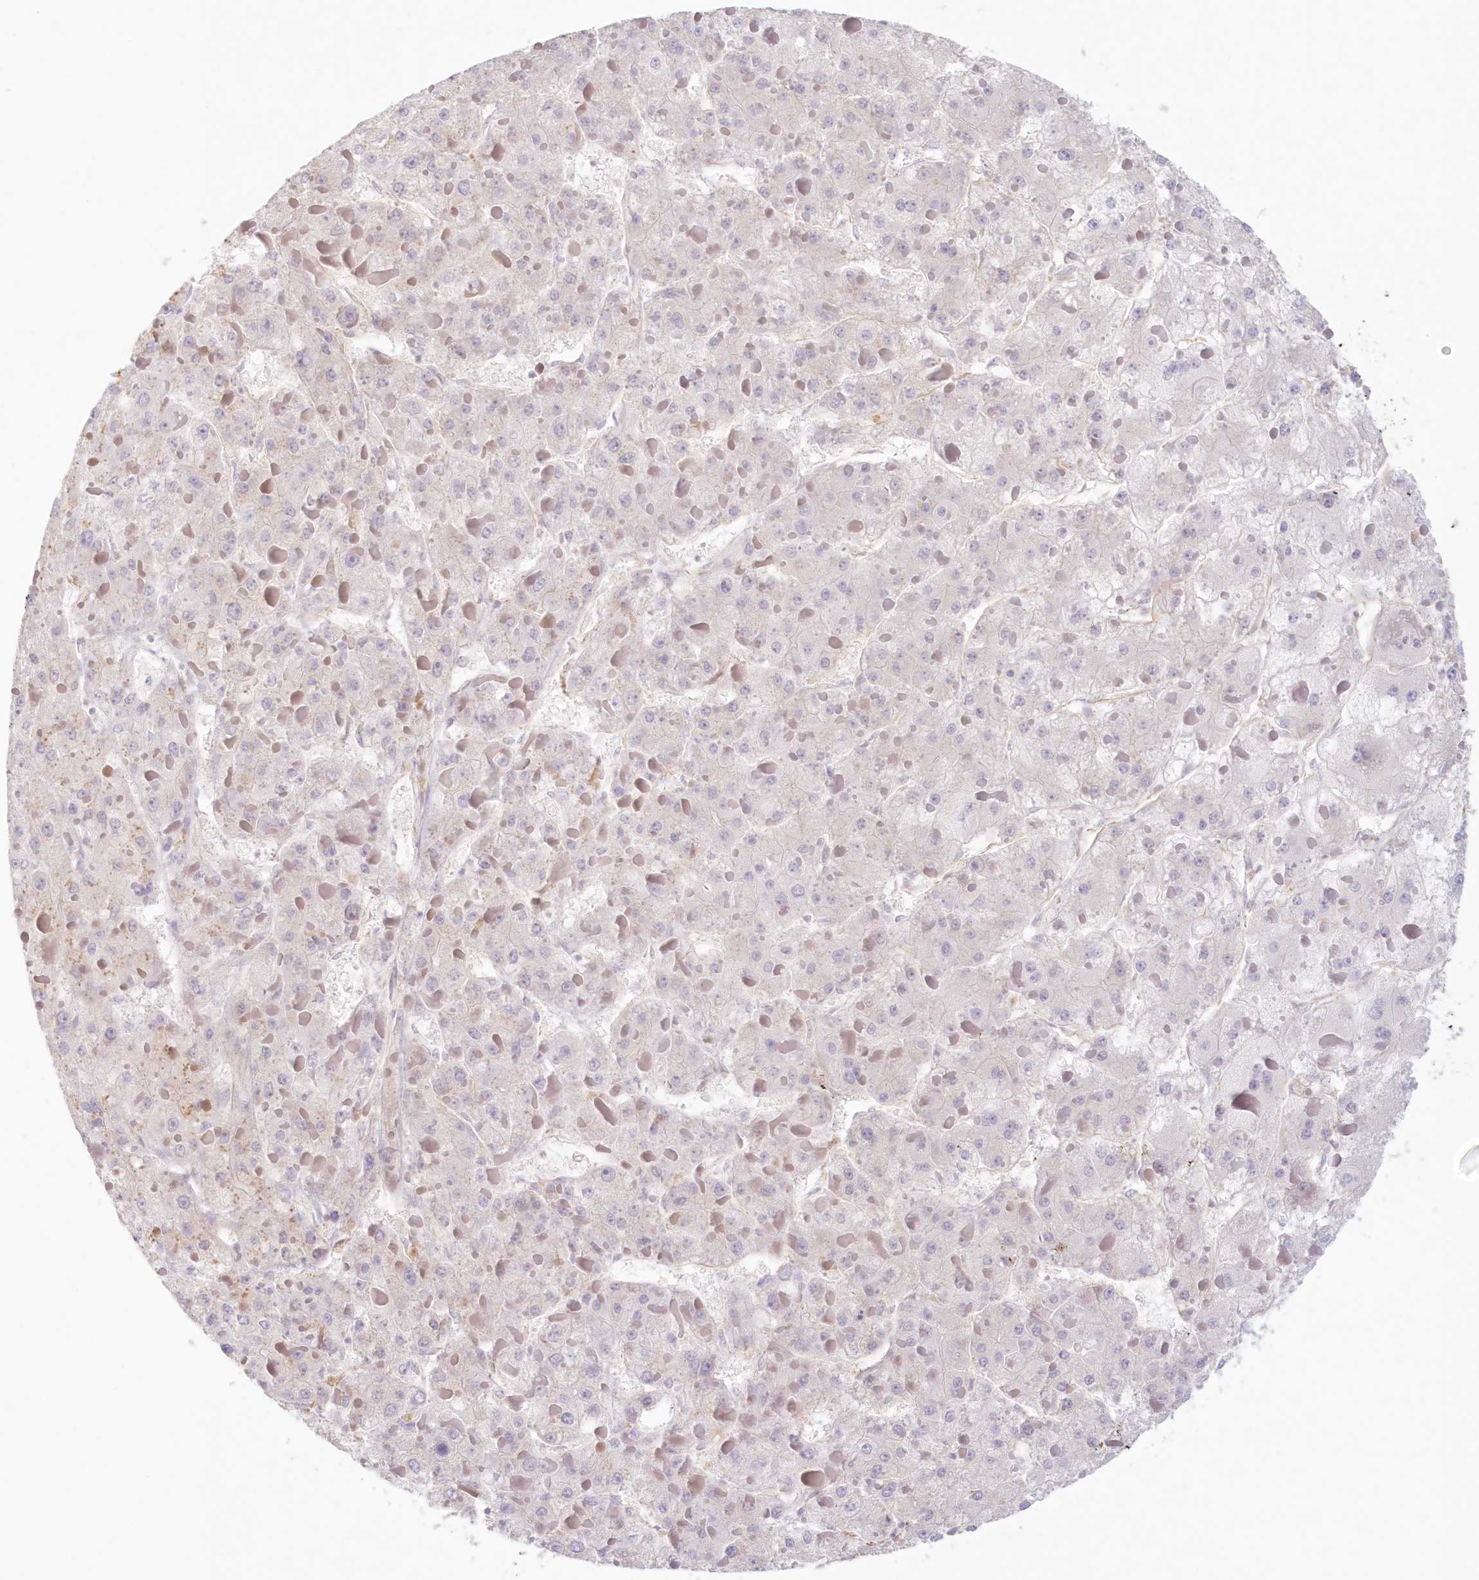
{"staining": {"intensity": "negative", "quantity": "none", "location": "none"}, "tissue": "liver cancer", "cell_type": "Tumor cells", "image_type": "cancer", "snomed": [{"axis": "morphology", "description": "Carcinoma, Hepatocellular, NOS"}, {"axis": "topography", "description": "Liver"}], "caption": "Protein analysis of liver cancer displays no significant positivity in tumor cells.", "gene": "DMRTB1", "patient": {"sex": "female", "age": 73}}